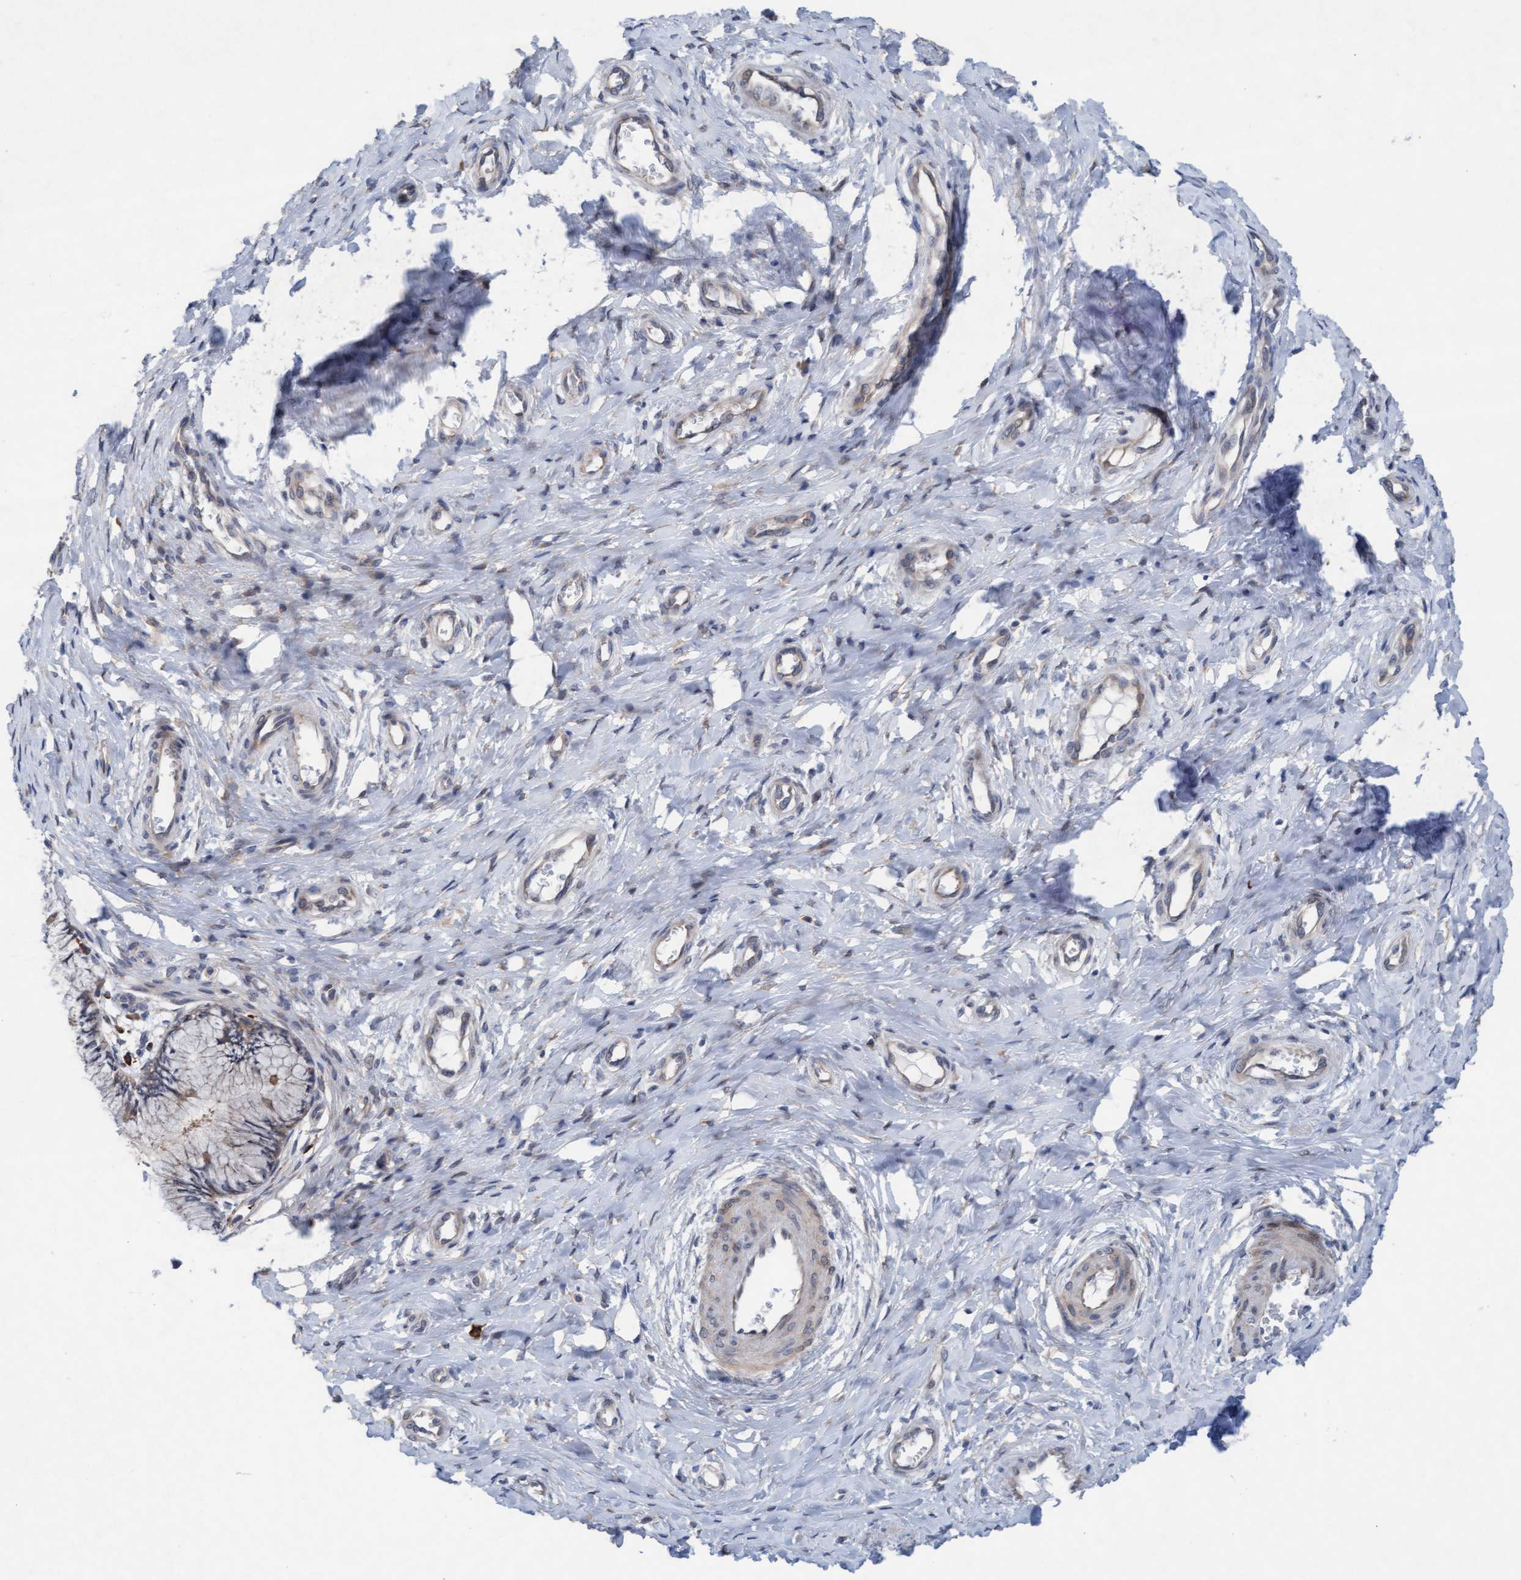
{"staining": {"intensity": "weak", "quantity": ">75%", "location": "cytoplasmic/membranous"}, "tissue": "cervix", "cell_type": "Glandular cells", "image_type": "normal", "snomed": [{"axis": "morphology", "description": "Normal tissue, NOS"}, {"axis": "topography", "description": "Cervix"}], "caption": "A brown stain labels weak cytoplasmic/membranous expression of a protein in glandular cells of benign human cervix.", "gene": "PLCD1", "patient": {"sex": "female", "age": 55}}